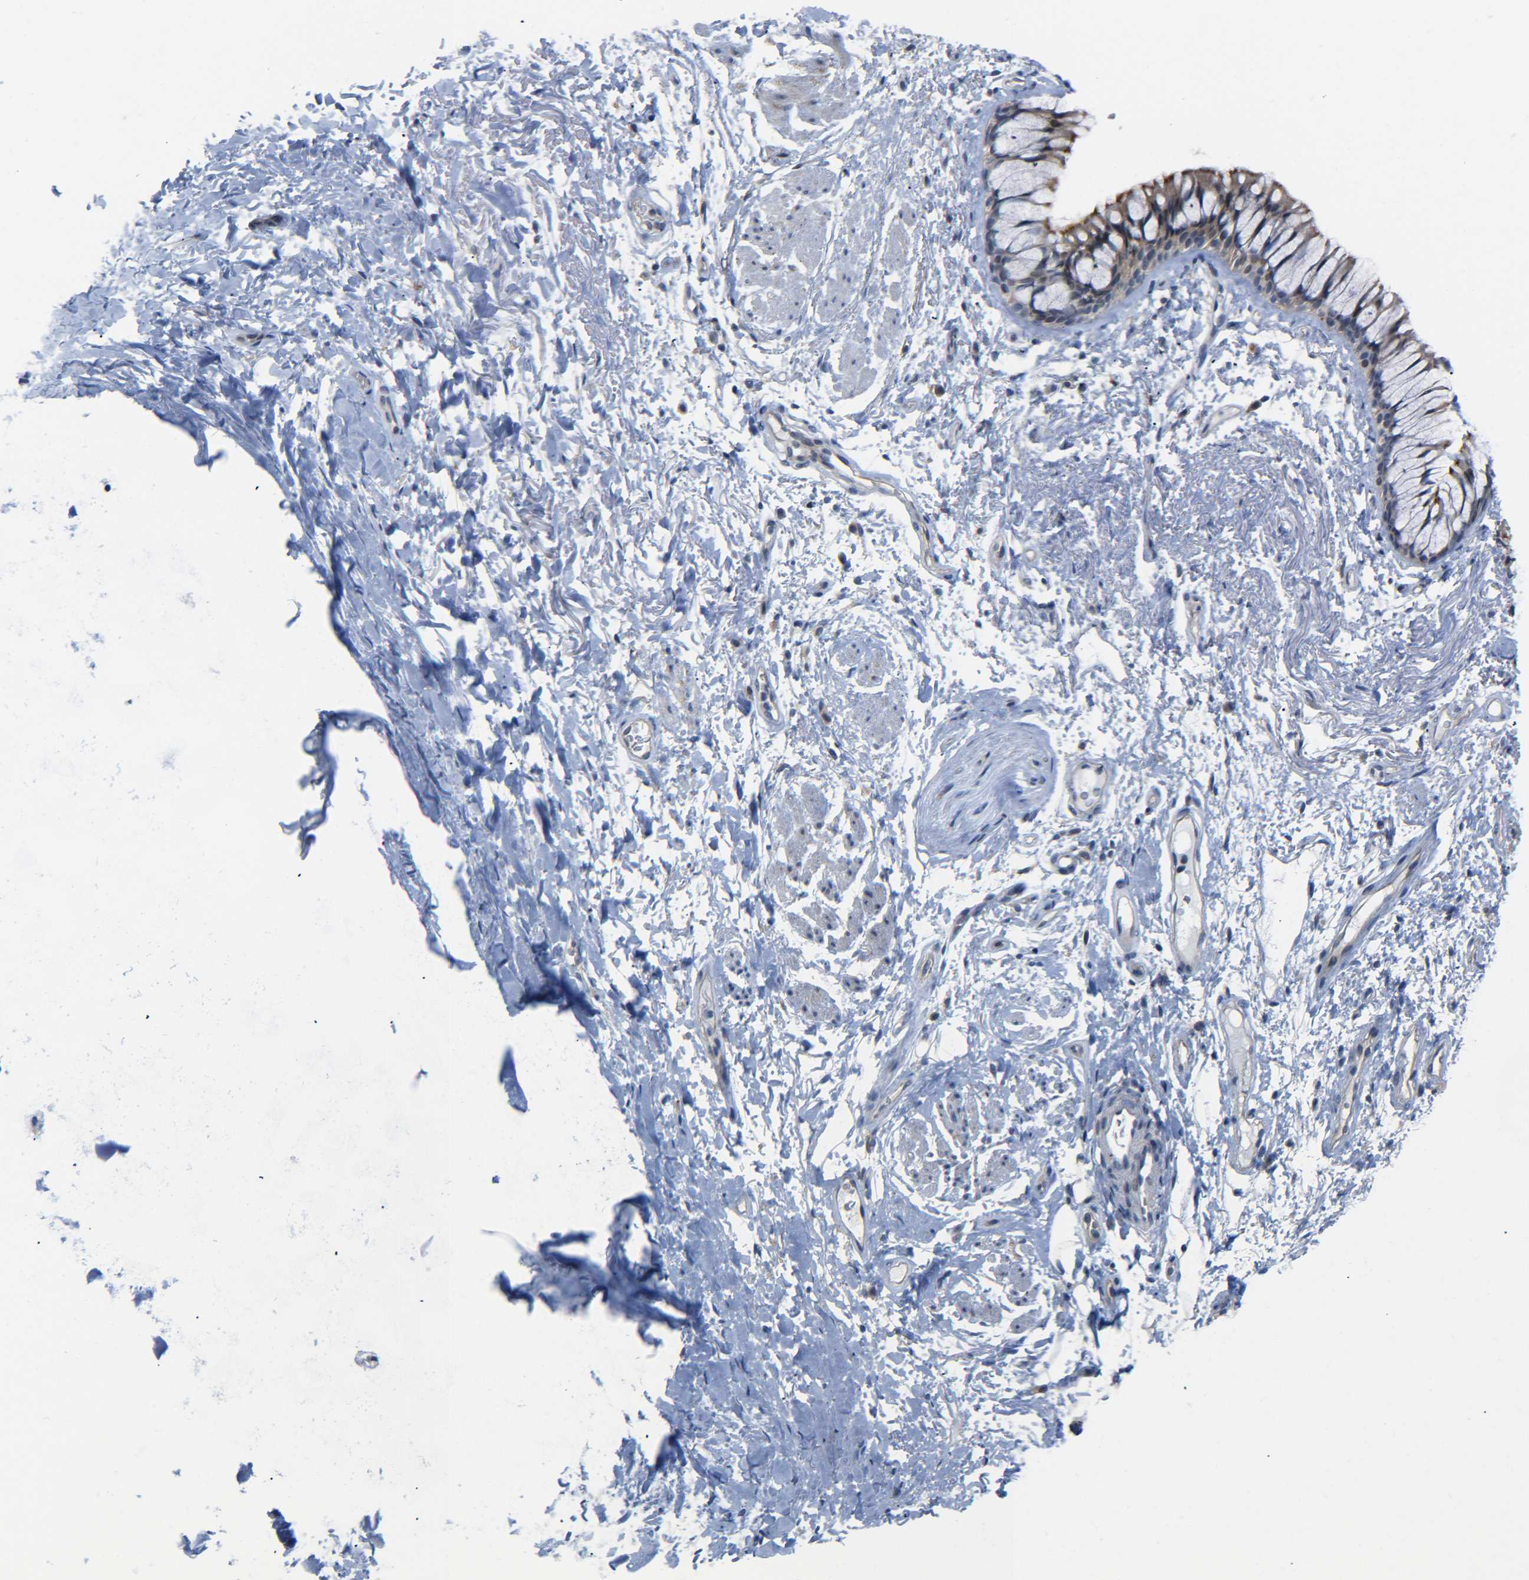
{"staining": {"intensity": "weak", "quantity": "<25%", "location": "cytoplasmic/membranous"}, "tissue": "adipose tissue", "cell_type": "Adipocytes", "image_type": "normal", "snomed": [{"axis": "morphology", "description": "Normal tissue, NOS"}, {"axis": "topography", "description": "Cartilage tissue"}, {"axis": "topography", "description": "Bronchus"}], "caption": "Immunohistochemical staining of benign human adipose tissue demonstrates no significant expression in adipocytes.", "gene": "CMTM1", "patient": {"sex": "female", "age": 73}}